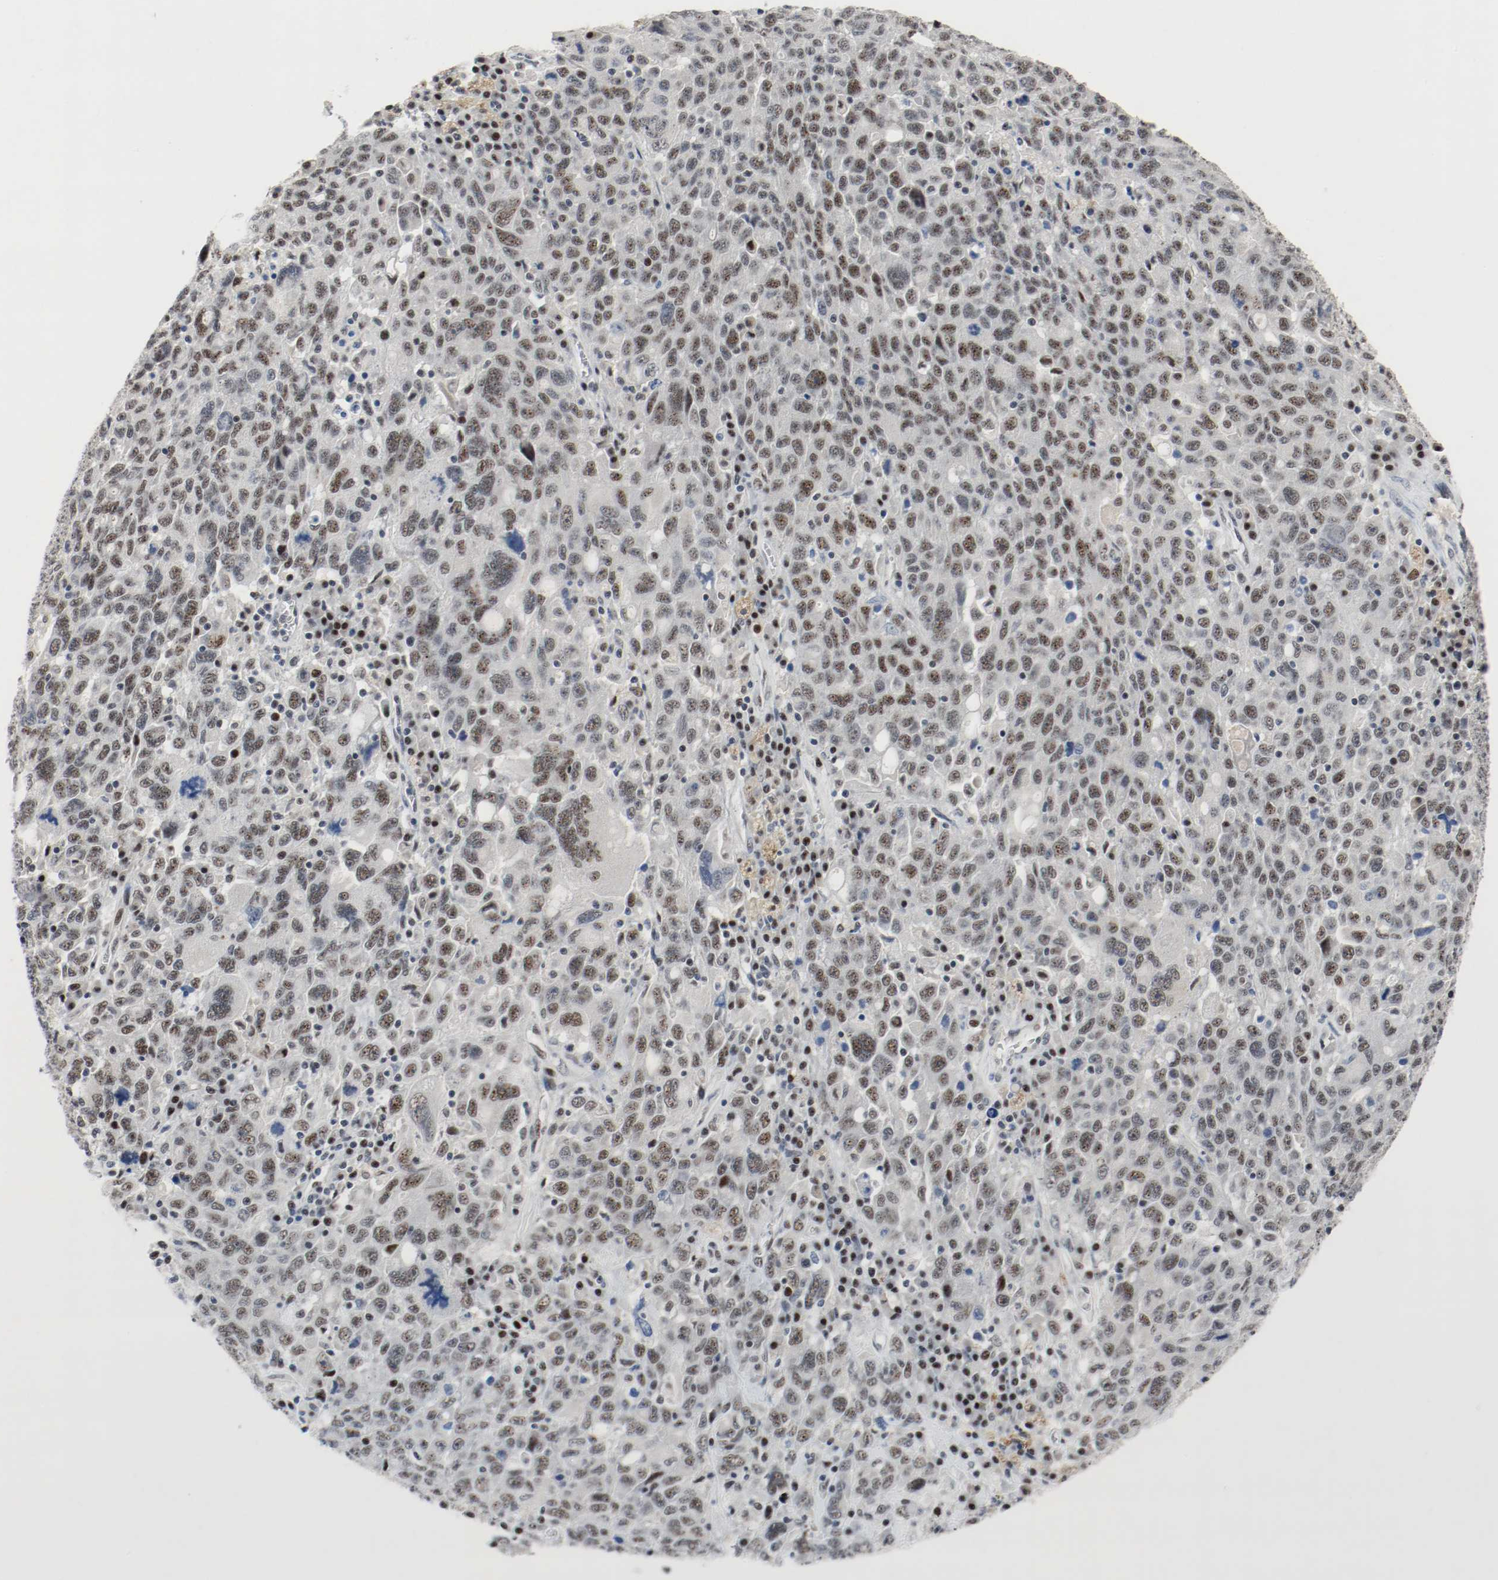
{"staining": {"intensity": "moderate", "quantity": "25%-75%", "location": "nuclear"}, "tissue": "ovarian cancer", "cell_type": "Tumor cells", "image_type": "cancer", "snomed": [{"axis": "morphology", "description": "Carcinoma, endometroid"}, {"axis": "topography", "description": "Ovary"}], "caption": "Ovarian cancer stained with DAB IHC shows medium levels of moderate nuclear staining in approximately 25%-75% of tumor cells. (IHC, brightfield microscopy, high magnification).", "gene": "ASH1L", "patient": {"sex": "female", "age": 62}}